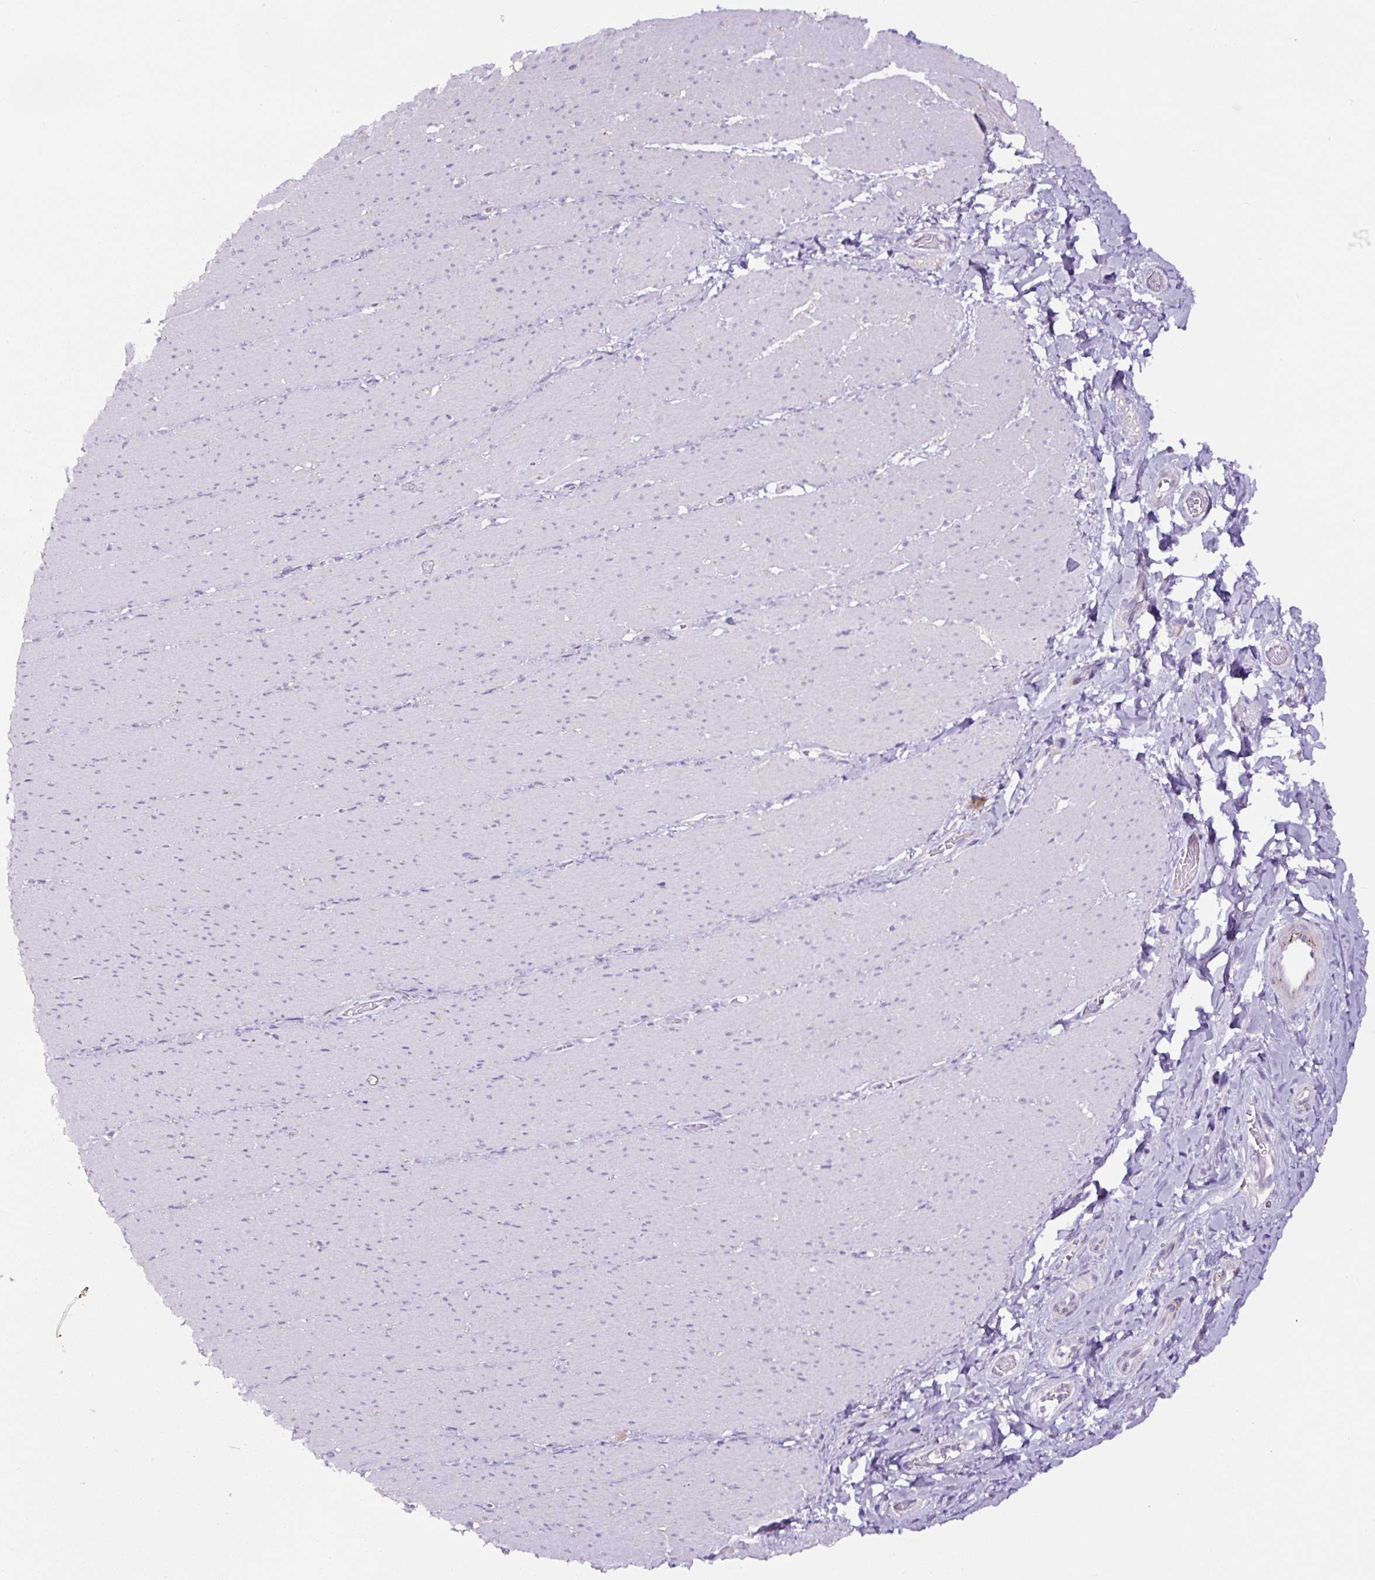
{"staining": {"intensity": "strong", "quantity": "<25%", "location": "cytoplasmic/membranous"}, "tissue": "smooth muscle", "cell_type": "Smooth muscle cells", "image_type": "normal", "snomed": [{"axis": "morphology", "description": "Normal tissue, NOS"}, {"axis": "topography", "description": "Smooth muscle"}, {"axis": "topography", "description": "Rectum"}], "caption": "This histopathology image reveals immunohistochemistry staining of unremarkable smooth muscle, with medium strong cytoplasmic/membranous expression in about <25% of smooth muscle cells.", "gene": "HPS4", "patient": {"sex": "male", "age": 53}}